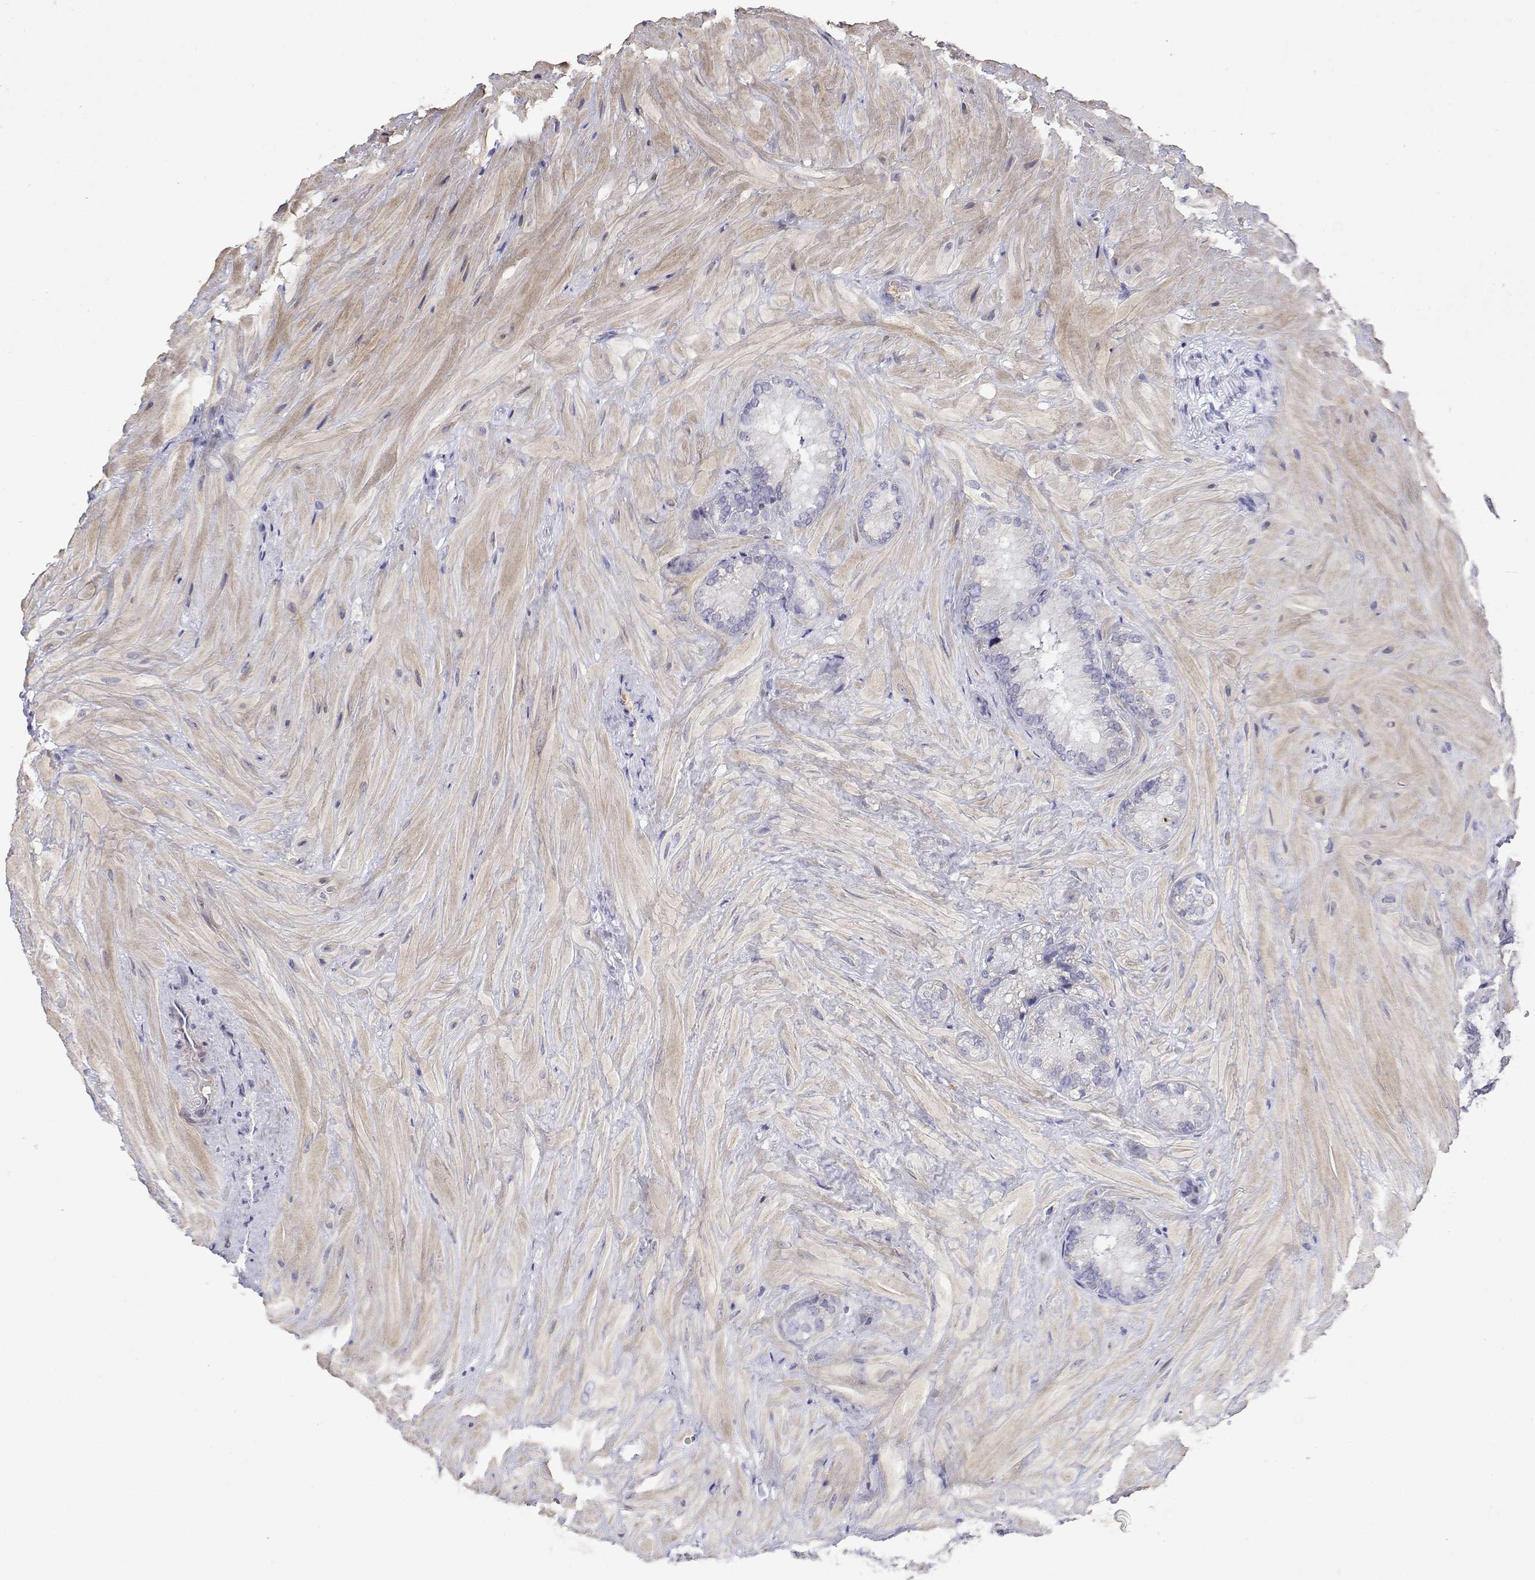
{"staining": {"intensity": "moderate", "quantity": "<25%", "location": "cytoplasmic/membranous"}, "tissue": "seminal vesicle", "cell_type": "Glandular cells", "image_type": "normal", "snomed": [{"axis": "morphology", "description": "Normal tissue, NOS"}, {"axis": "topography", "description": "Seminal veicle"}], "caption": "Seminal vesicle stained with DAB immunohistochemistry displays low levels of moderate cytoplasmic/membranous positivity in approximately <25% of glandular cells.", "gene": "GGACT", "patient": {"sex": "male", "age": 57}}